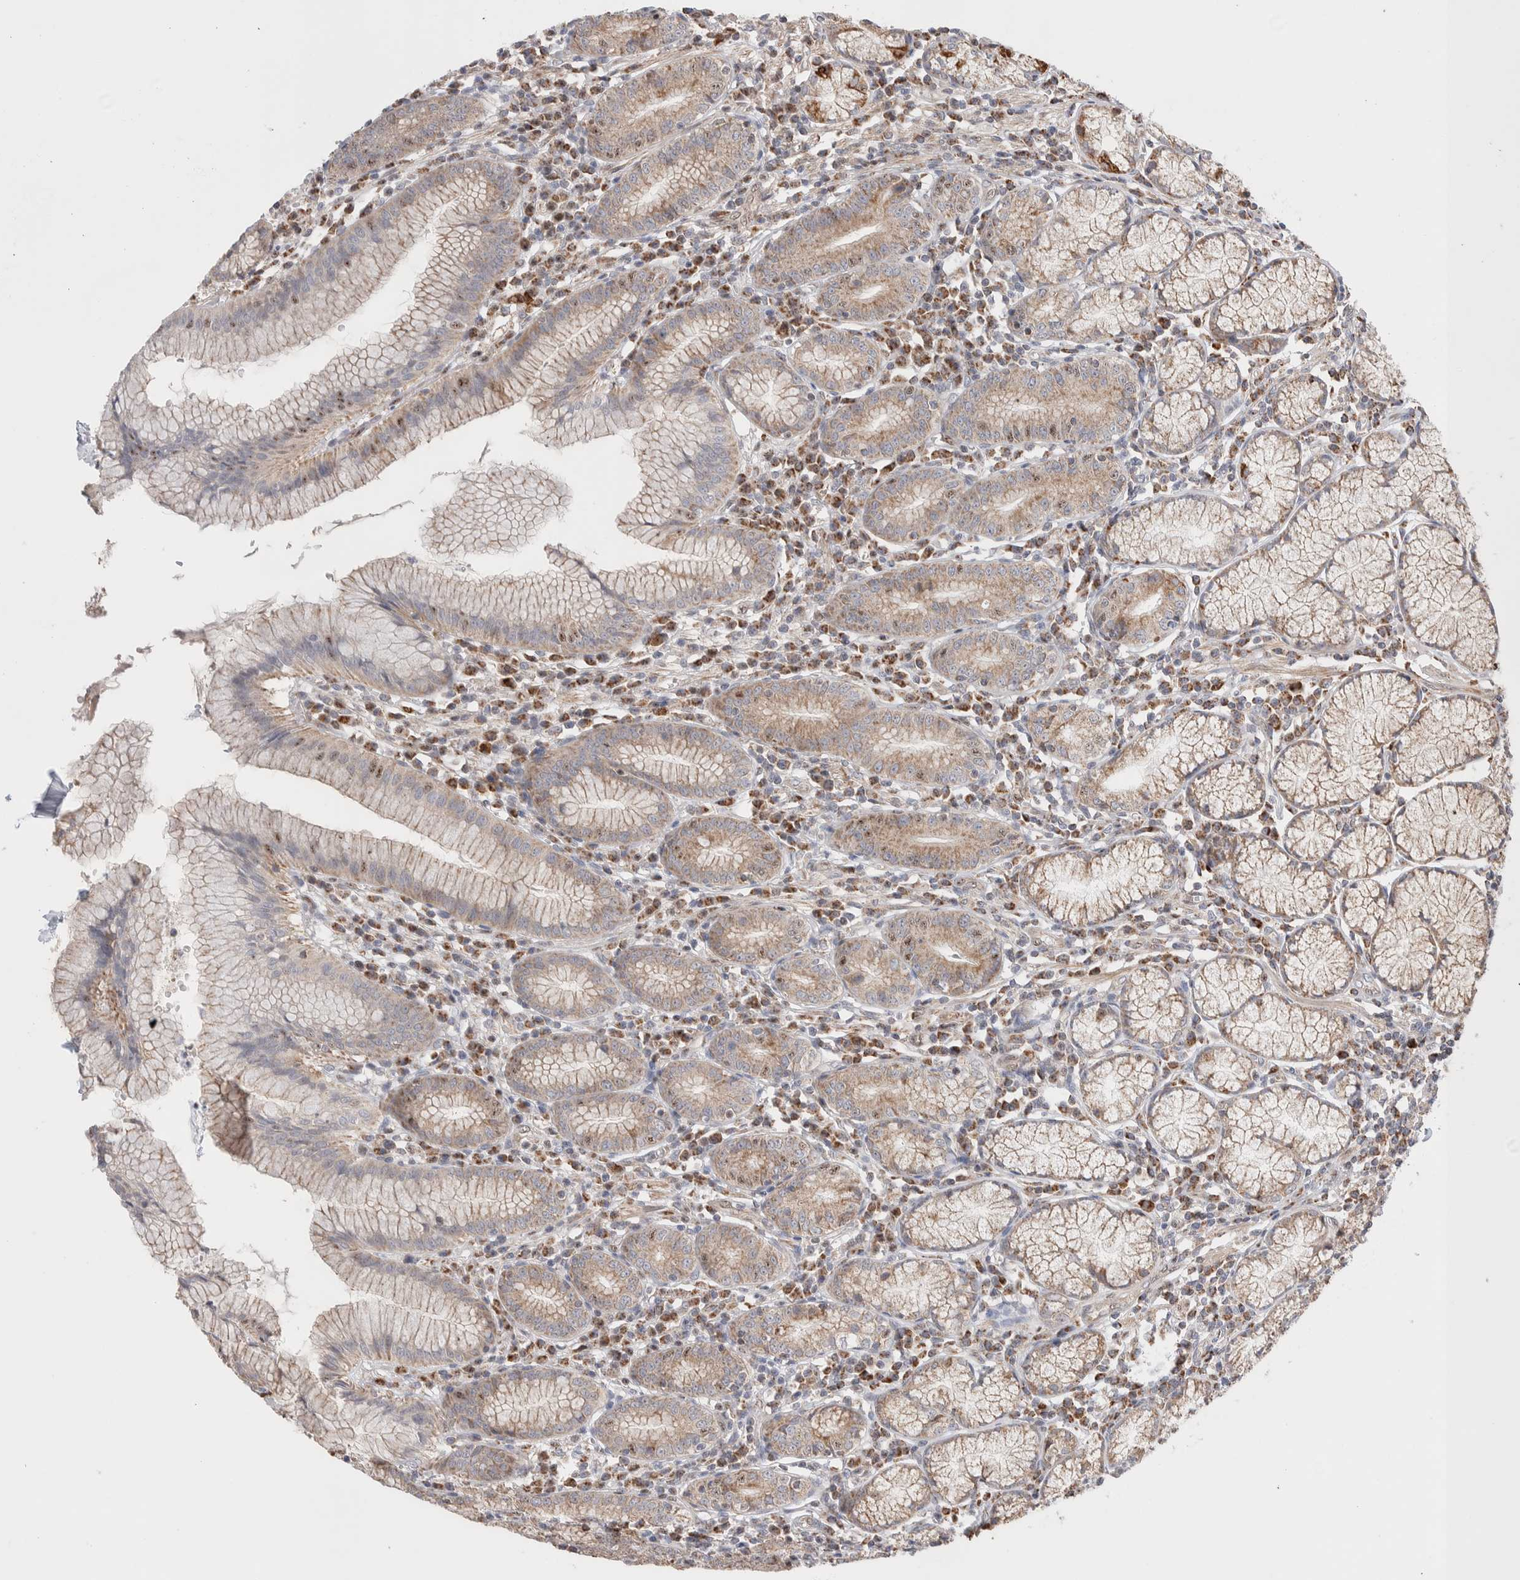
{"staining": {"intensity": "moderate", "quantity": "25%-75%", "location": "cytoplasmic/membranous,nuclear"}, "tissue": "stomach", "cell_type": "Glandular cells", "image_type": "normal", "snomed": [{"axis": "morphology", "description": "Normal tissue, NOS"}, {"axis": "topography", "description": "Stomach"}], "caption": "Brown immunohistochemical staining in unremarkable human stomach displays moderate cytoplasmic/membranous,nuclear expression in approximately 25%-75% of glandular cells.", "gene": "ZNF695", "patient": {"sex": "male", "age": 55}}